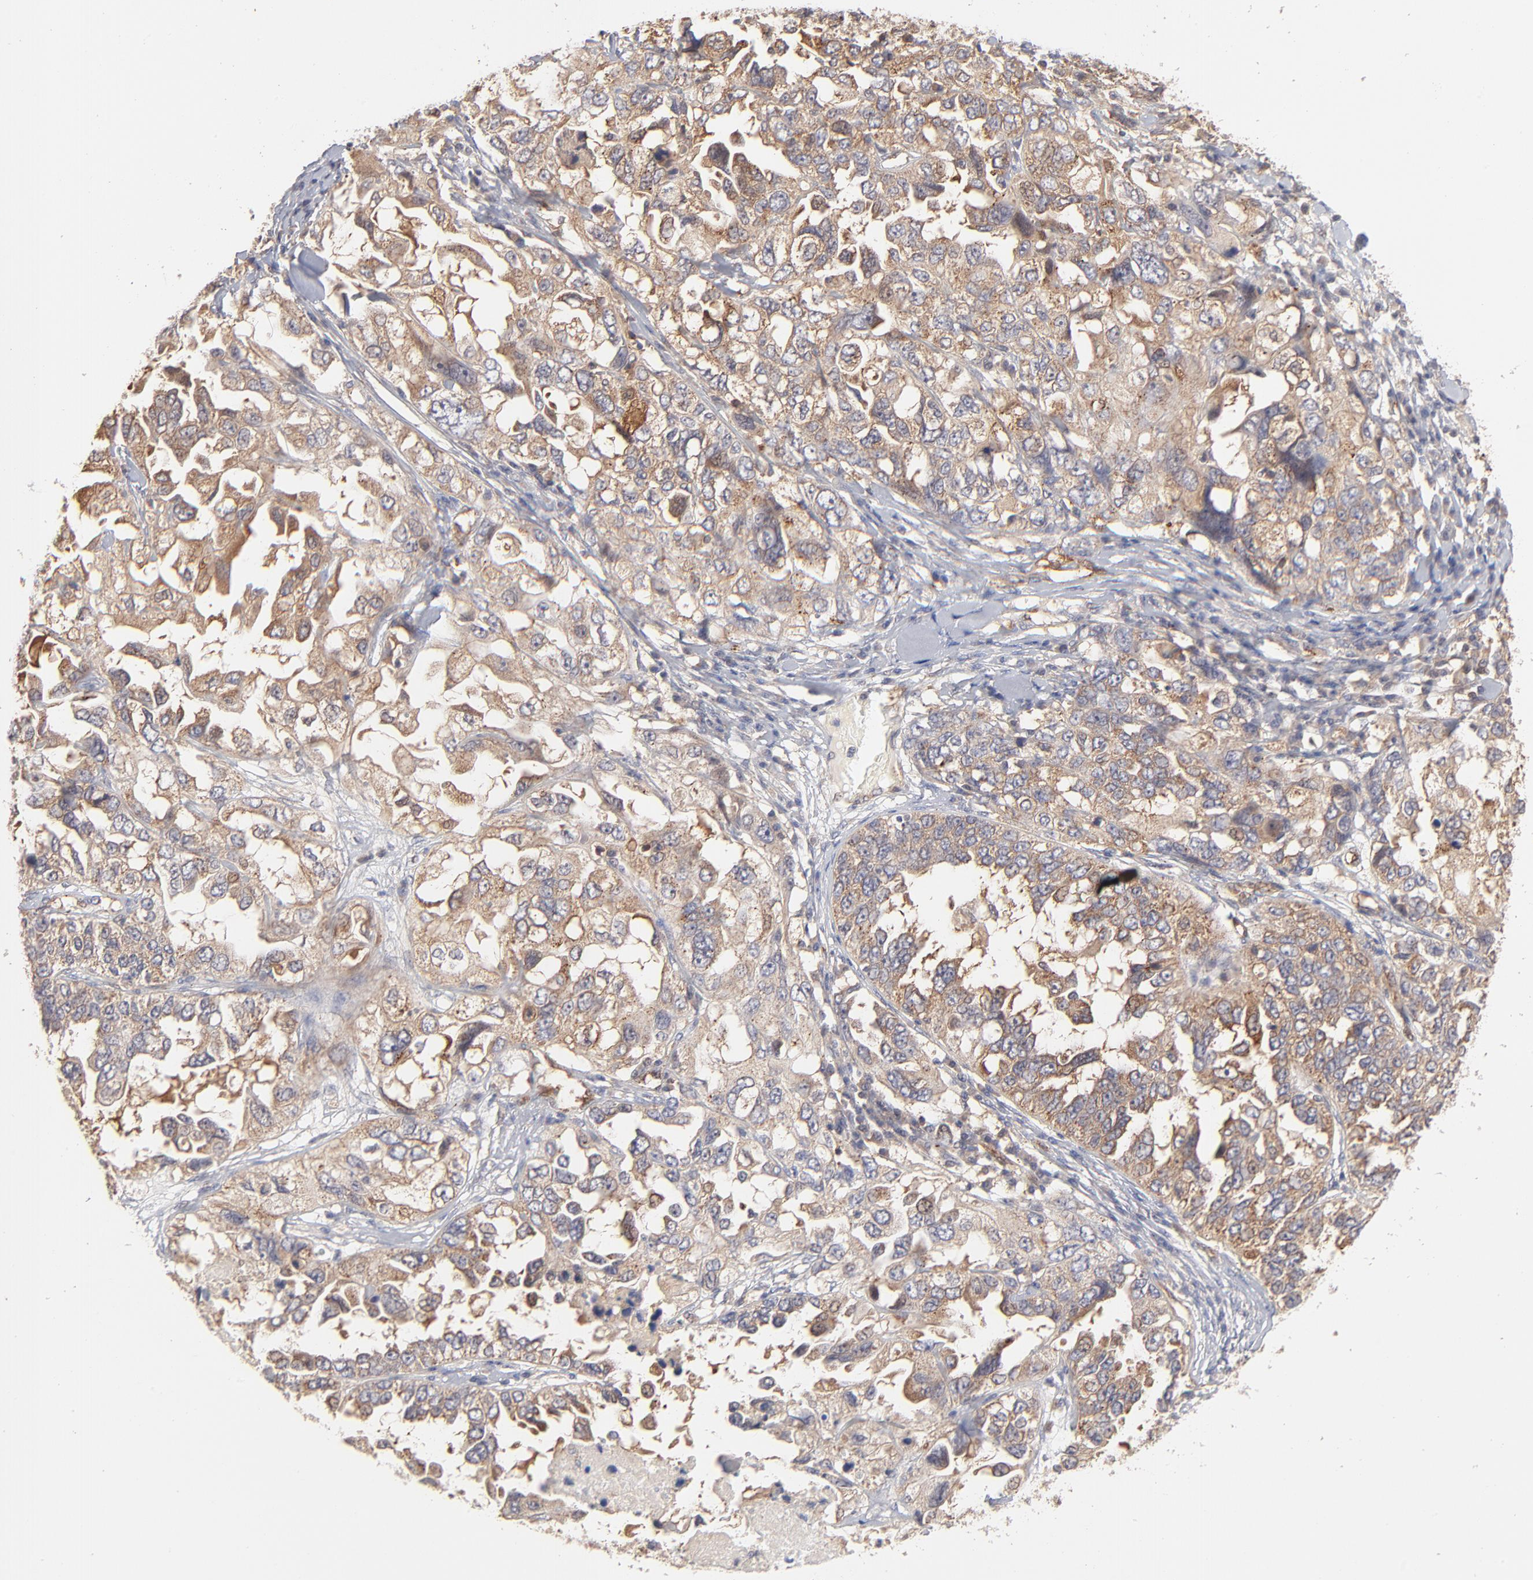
{"staining": {"intensity": "moderate", "quantity": ">75%", "location": "cytoplasmic/membranous"}, "tissue": "ovarian cancer", "cell_type": "Tumor cells", "image_type": "cancer", "snomed": [{"axis": "morphology", "description": "Cystadenocarcinoma, serous, NOS"}, {"axis": "topography", "description": "Ovary"}], "caption": "Moderate cytoplasmic/membranous protein staining is seen in about >75% of tumor cells in serous cystadenocarcinoma (ovarian).", "gene": "IVNS1ABP", "patient": {"sex": "female", "age": 82}}